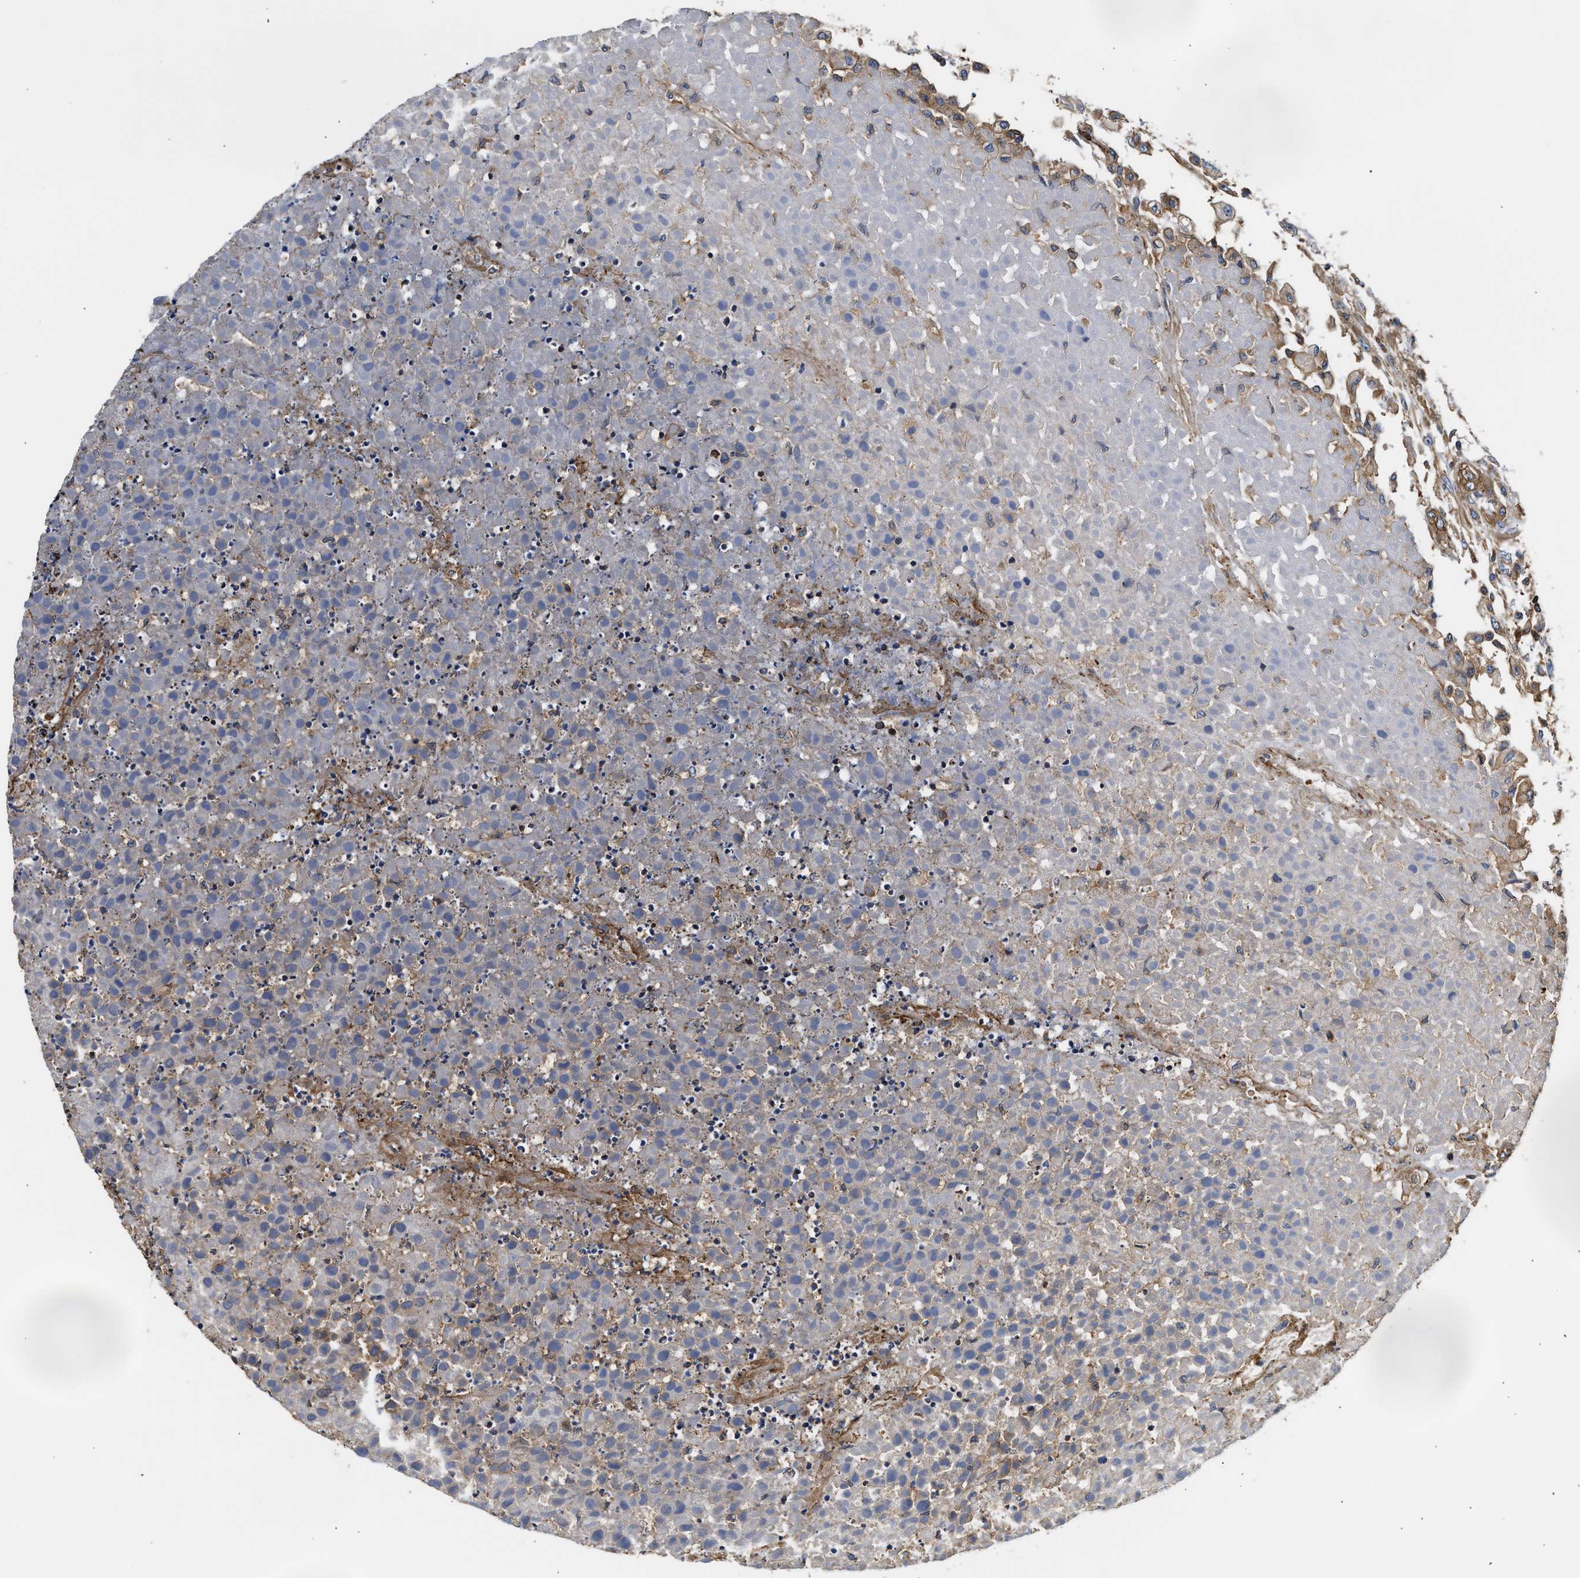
{"staining": {"intensity": "negative", "quantity": "none", "location": "none"}, "tissue": "testis cancer", "cell_type": "Tumor cells", "image_type": "cancer", "snomed": [{"axis": "morphology", "description": "Seminoma, NOS"}, {"axis": "topography", "description": "Testis"}], "caption": "Testis seminoma was stained to show a protein in brown. There is no significant expression in tumor cells. (DAB (3,3'-diaminobenzidine) IHC visualized using brightfield microscopy, high magnification).", "gene": "SAMD9L", "patient": {"sex": "male", "age": 59}}